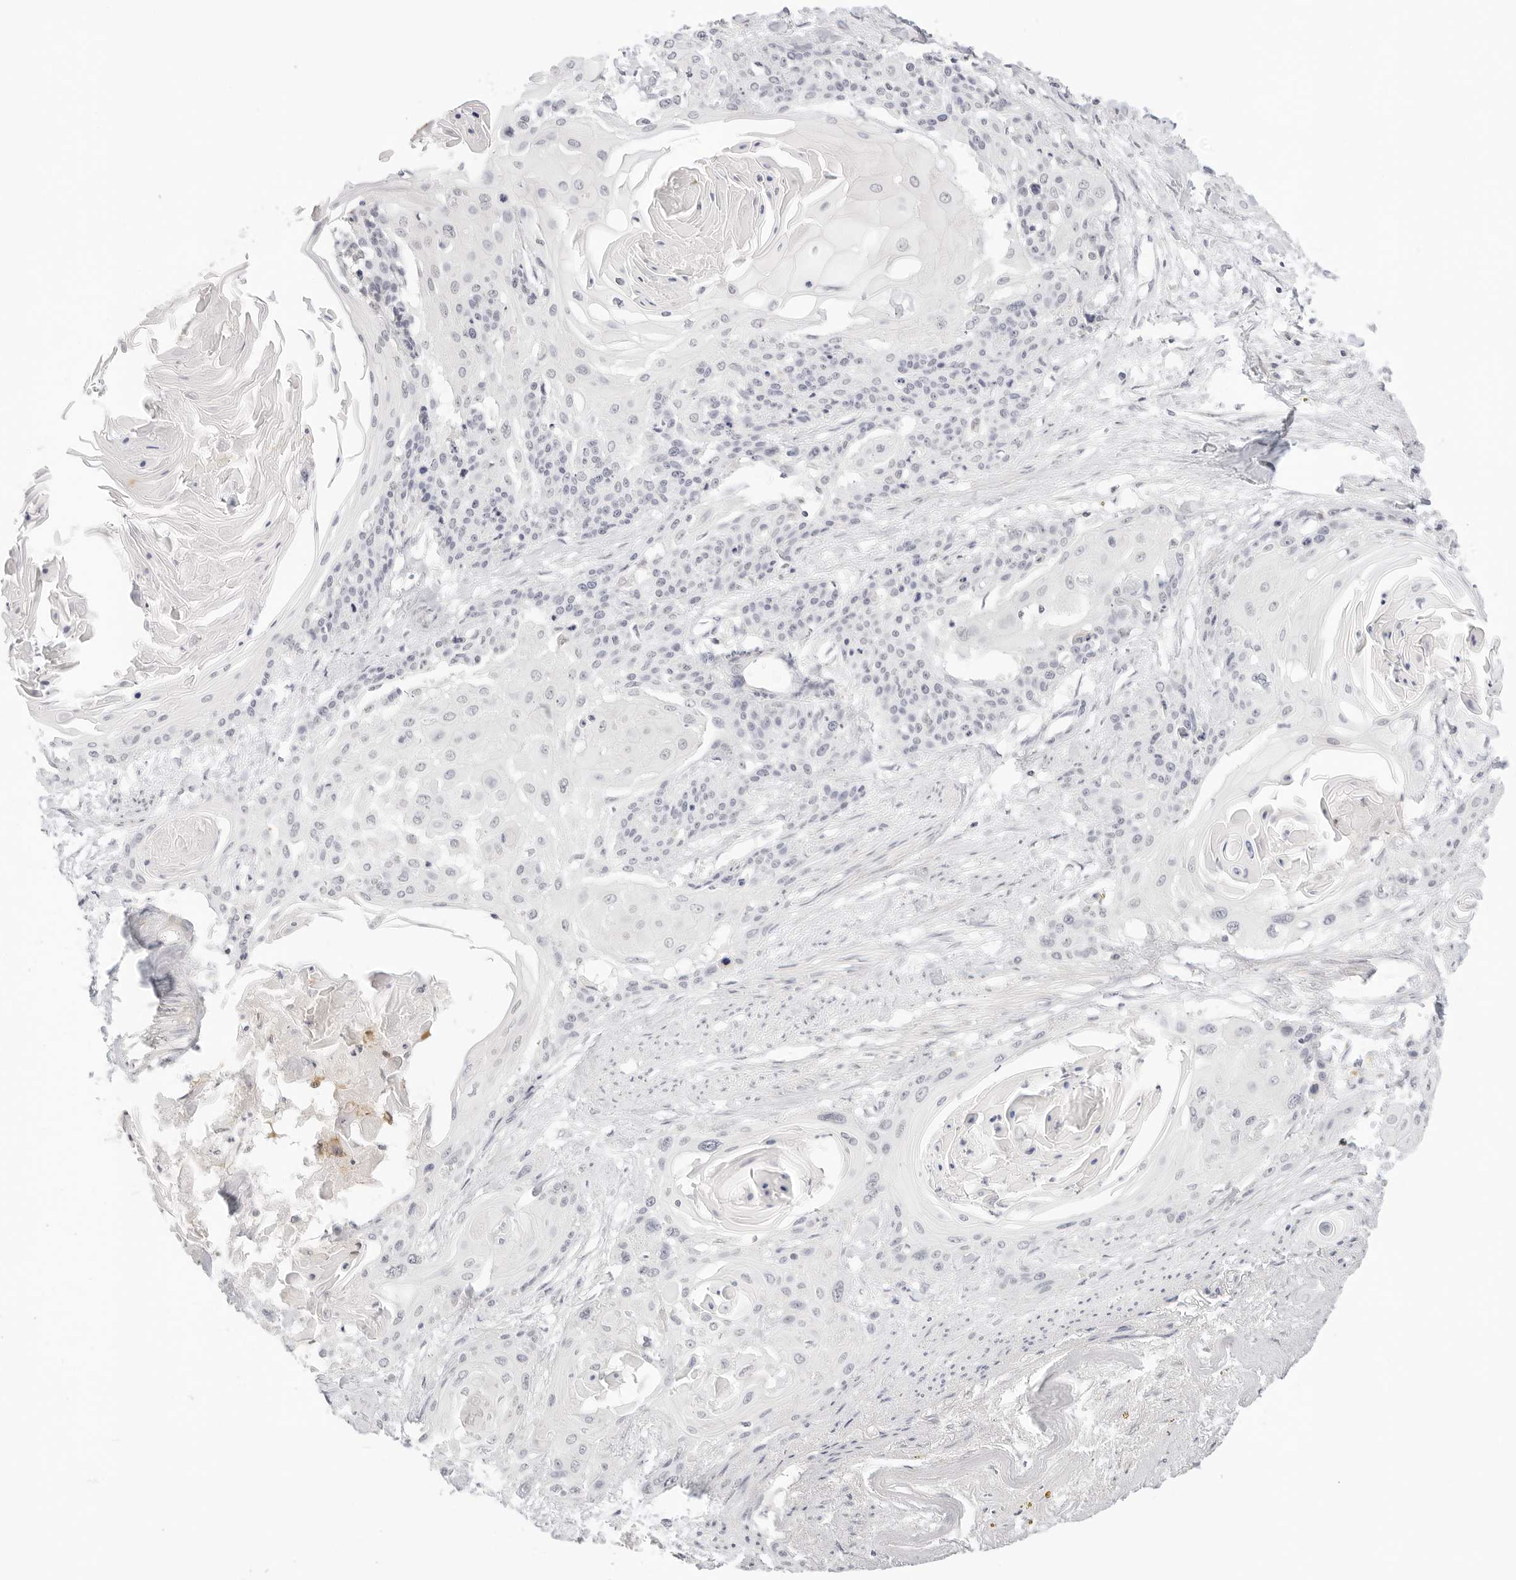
{"staining": {"intensity": "negative", "quantity": "none", "location": "none"}, "tissue": "cervical cancer", "cell_type": "Tumor cells", "image_type": "cancer", "snomed": [{"axis": "morphology", "description": "Squamous cell carcinoma, NOS"}, {"axis": "topography", "description": "Cervix"}], "caption": "IHC of cervical cancer (squamous cell carcinoma) displays no expression in tumor cells.", "gene": "XKR4", "patient": {"sex": "female", "age": 57}}